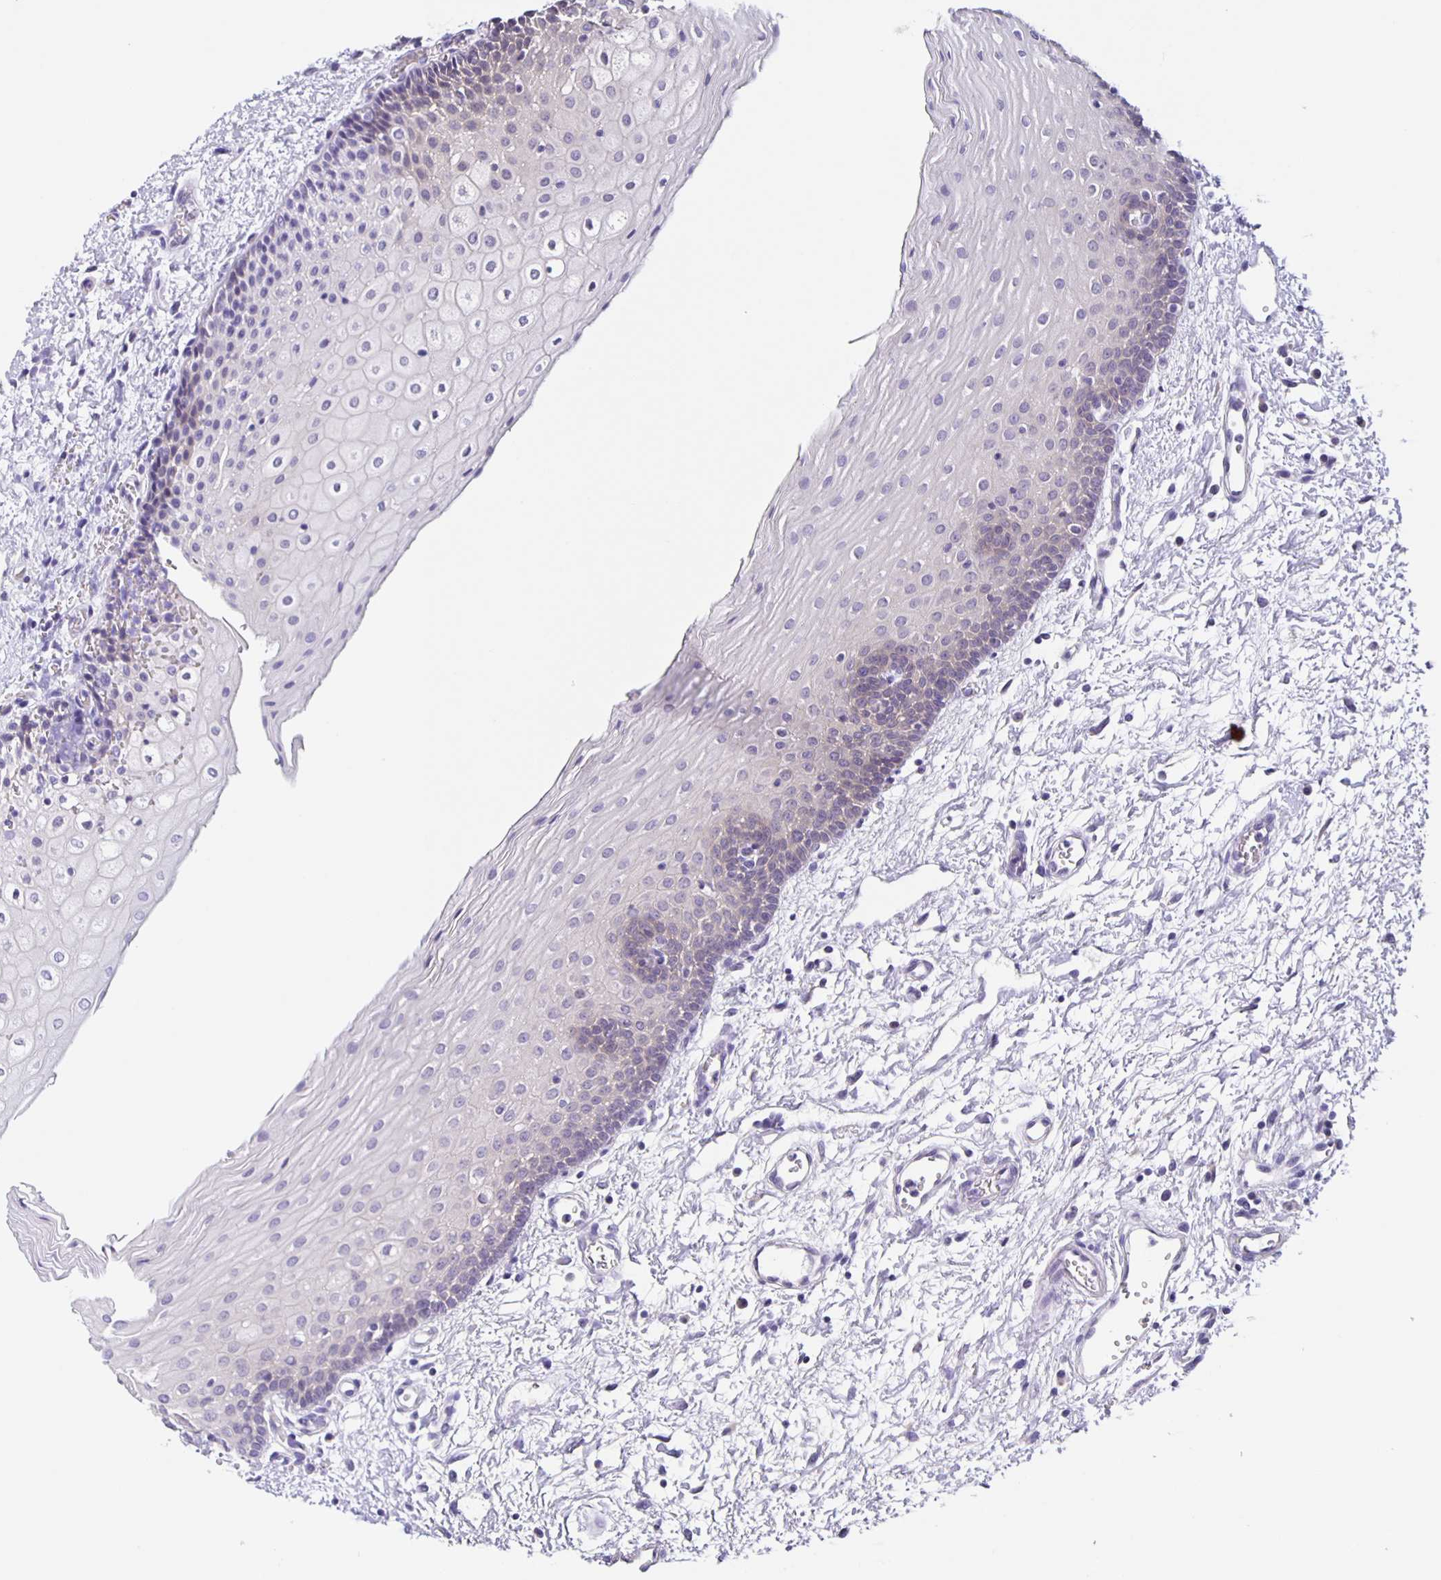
{"staining": {"intensity": "negative", "quantity": "none", "location": "none"}, "tissue": "oral mucosa", "cell_type": "Squamous epithelial cells", "image_type": "normal", "snomed": [{"axis": "morphology", "description": "Normal tissue, NOS"}, {"axis": "topography", "description": "Oral tissue"}], "caption": "Benign oral mucosa was stained to show a protein in brown. There is no significant positivity in squamous epithelial cells. (Brightfield microscopy of DAB (3,3'-diaminobenzidine) immunohistochemistry at high magnification).", "gene": "SLC12A3", "patient": {"sex": "female", "age": 43}}